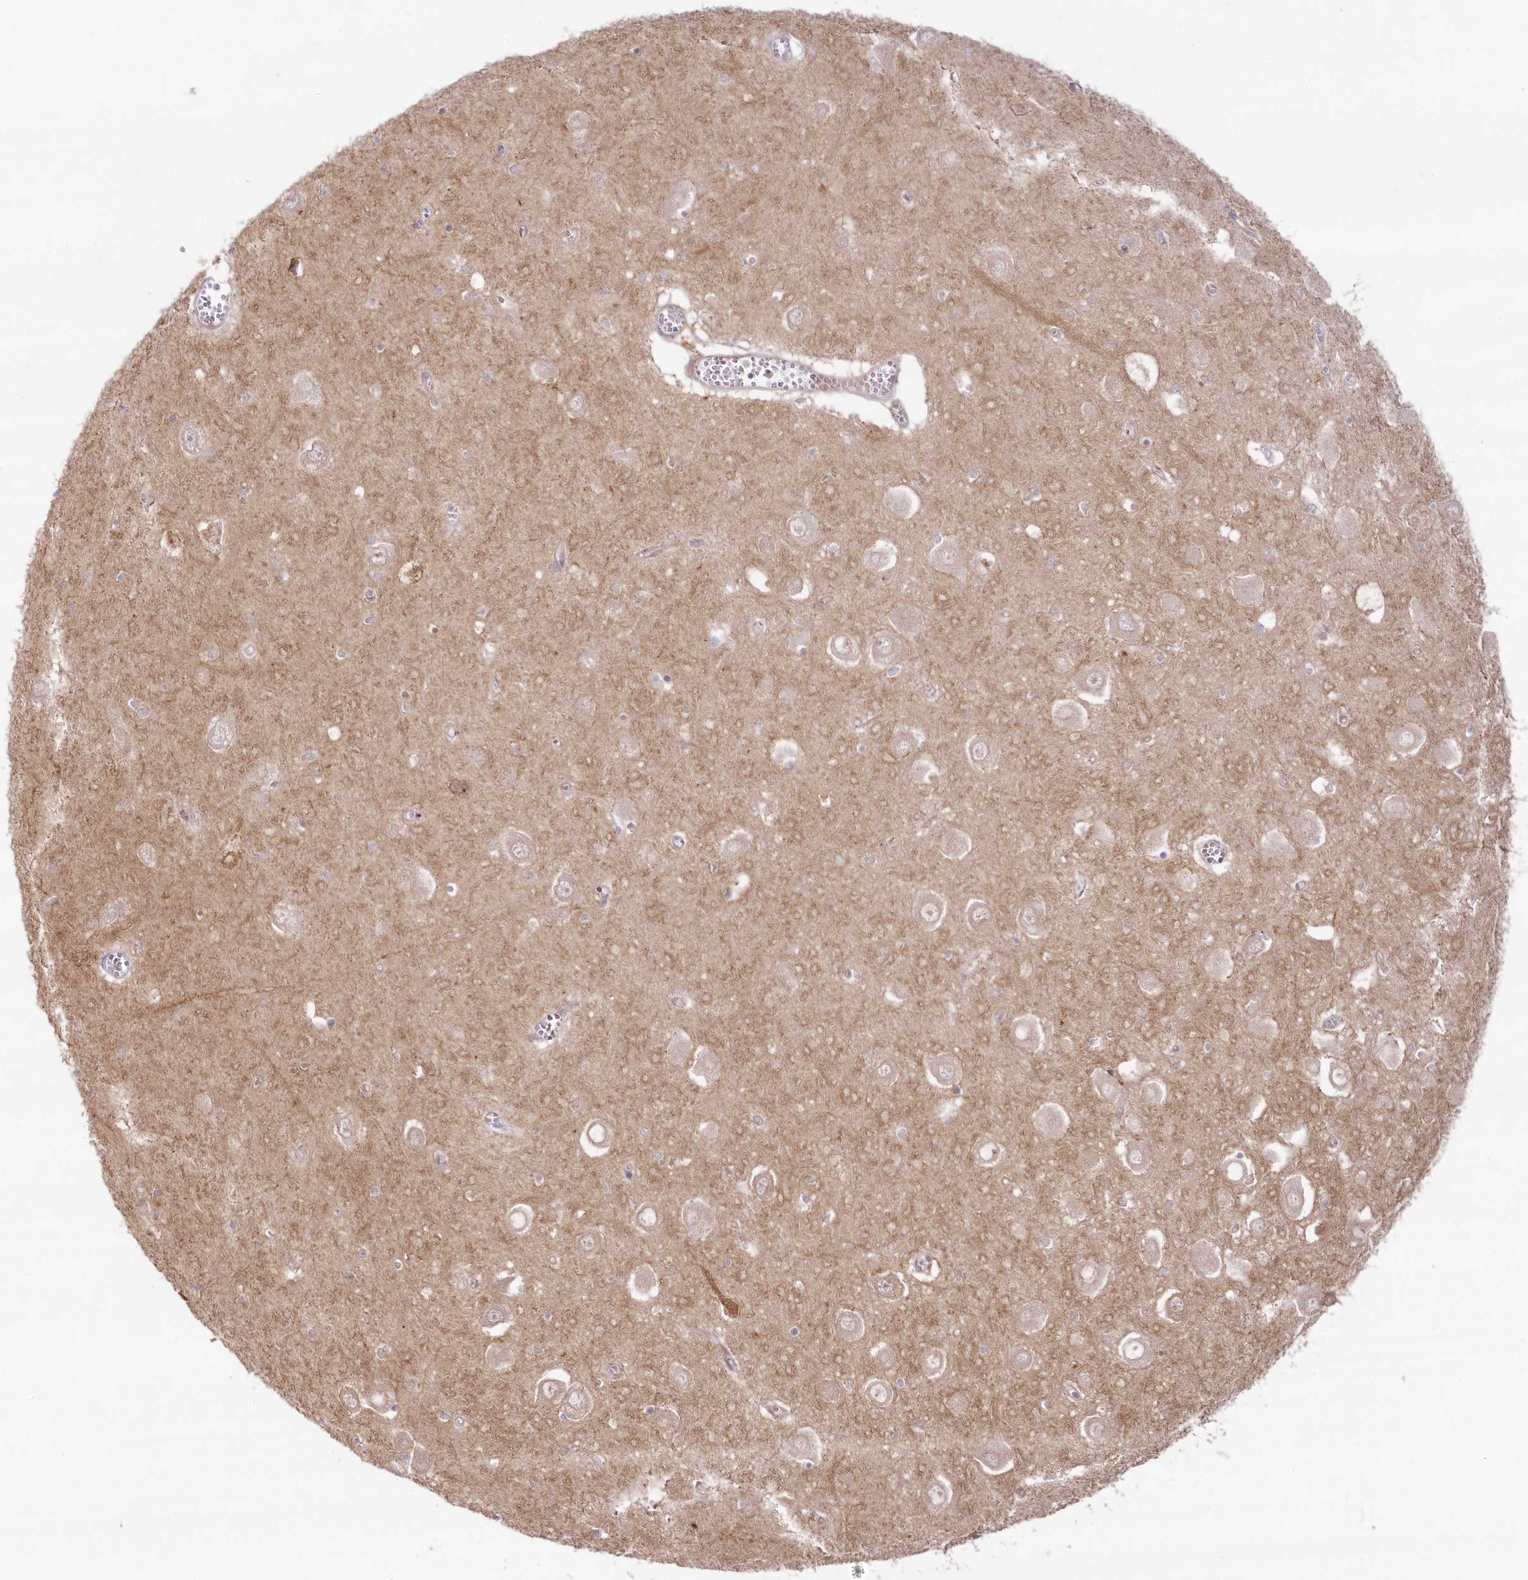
{"staining": {"intensity": "moderate", "quantity": "<25%", "location": "cytoplasmic/membranous"}, "tissue": "hippocampus", "cell_type": "Glial cells", "image_type": "normal", "snomed": [{"axis": "morphology", "description": "Normal tissue, NOS"}, {"axis": "topography", "description": "Hippocampus"}], "caption": "This photomicrograph demonstrates immunohistochemistry staining of normal hippocampus, with low moderate cytoplasmic/membranous expression in approximately <25% of glial cells.", "gene": "GBE1", "patient": {"sex": "male", "age": 70}}